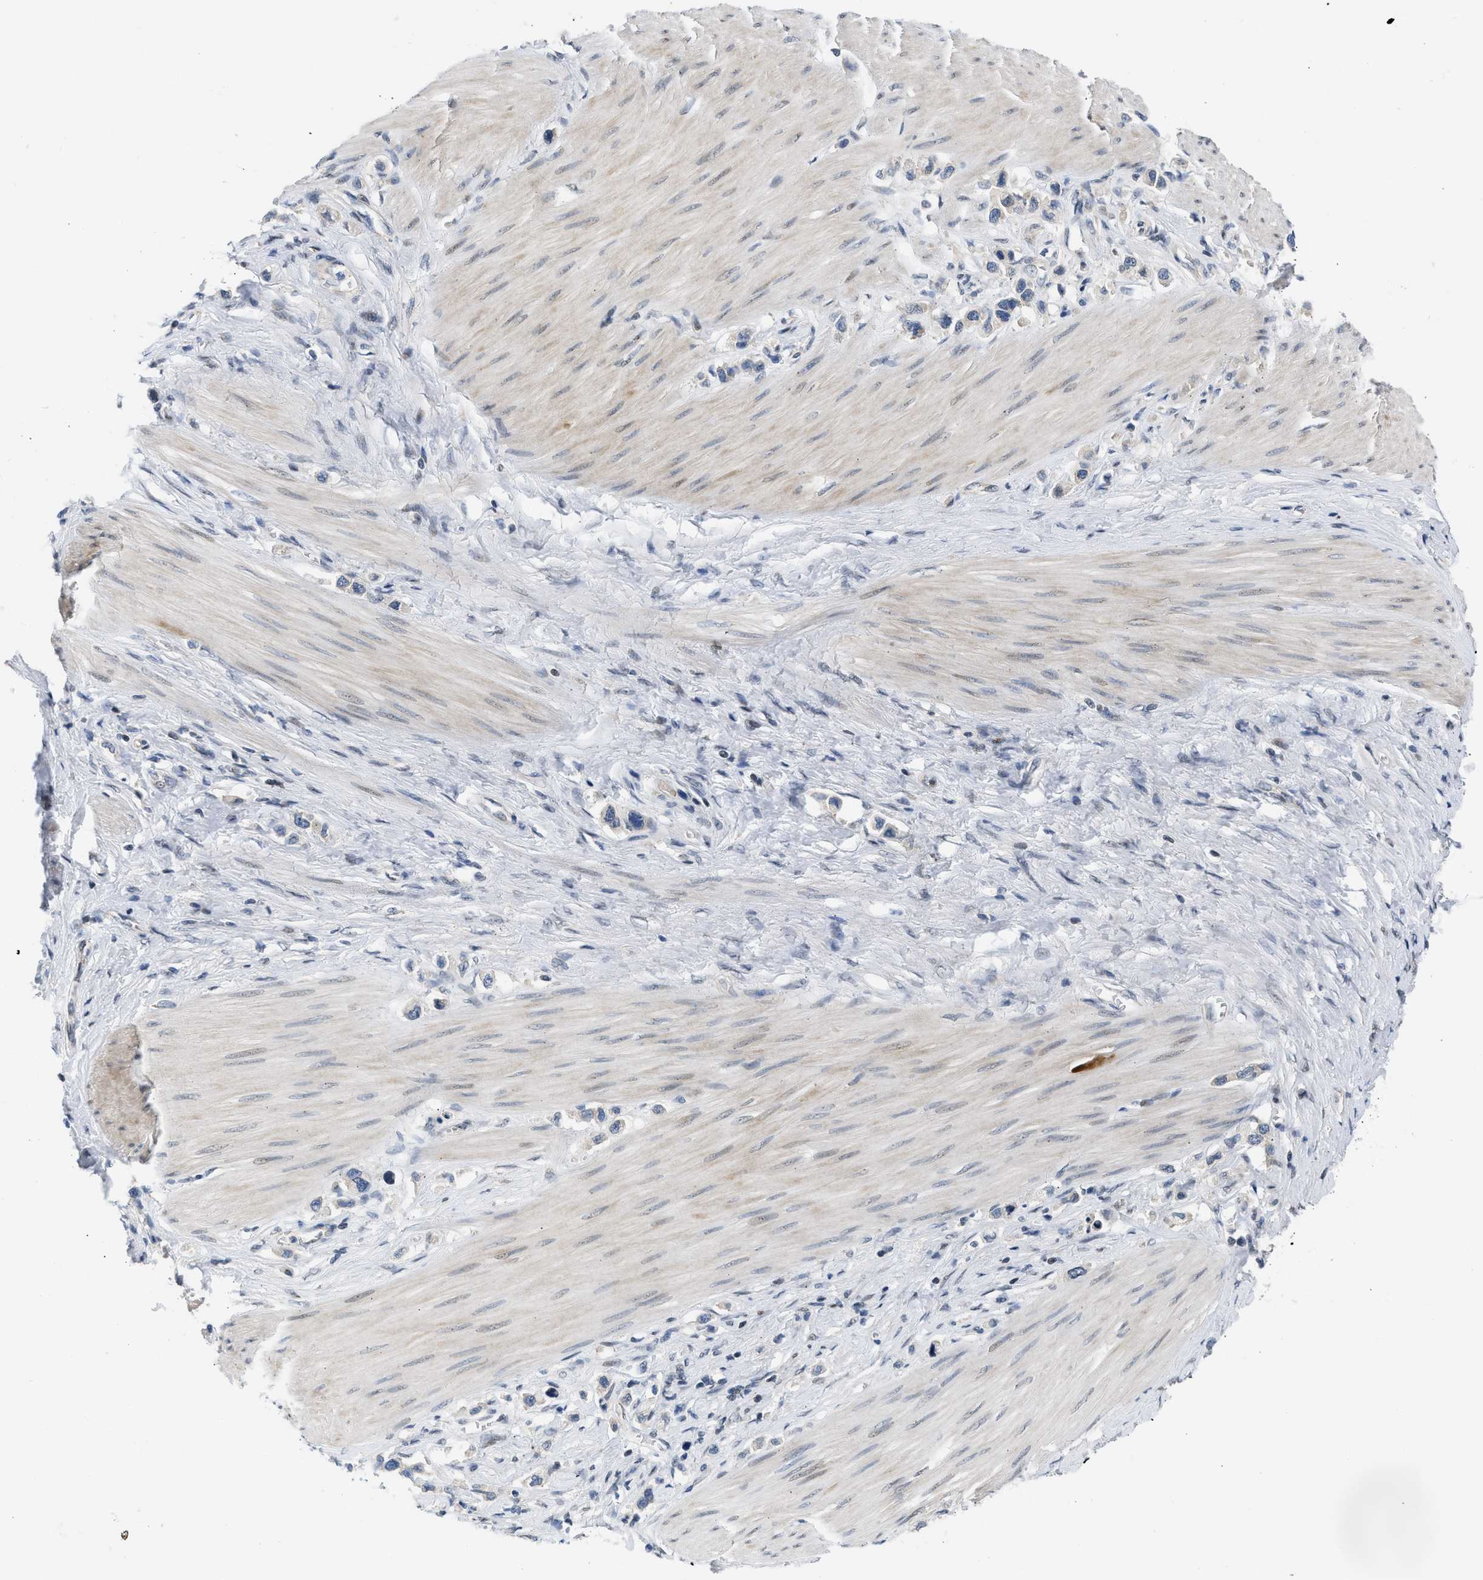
{"staining": {"intensity": "negative", "quantity": "none", "location": "none"}, "tissue": "stomach cancer", "cell_type": "Tumor cells", "image_type": "cancer", "snomed": [{"axis": "morphology", "description": "Adenocarcinoma, NOS"}, {"axis": "topography", "description": "Stomach"}], "caption": "Stomach adenocarcinoma was stained to show a protein in brown. There is no significant staining in tumor cells.", "gene": "OLIG3", "patient": {"sex": "female", "age": 65}}